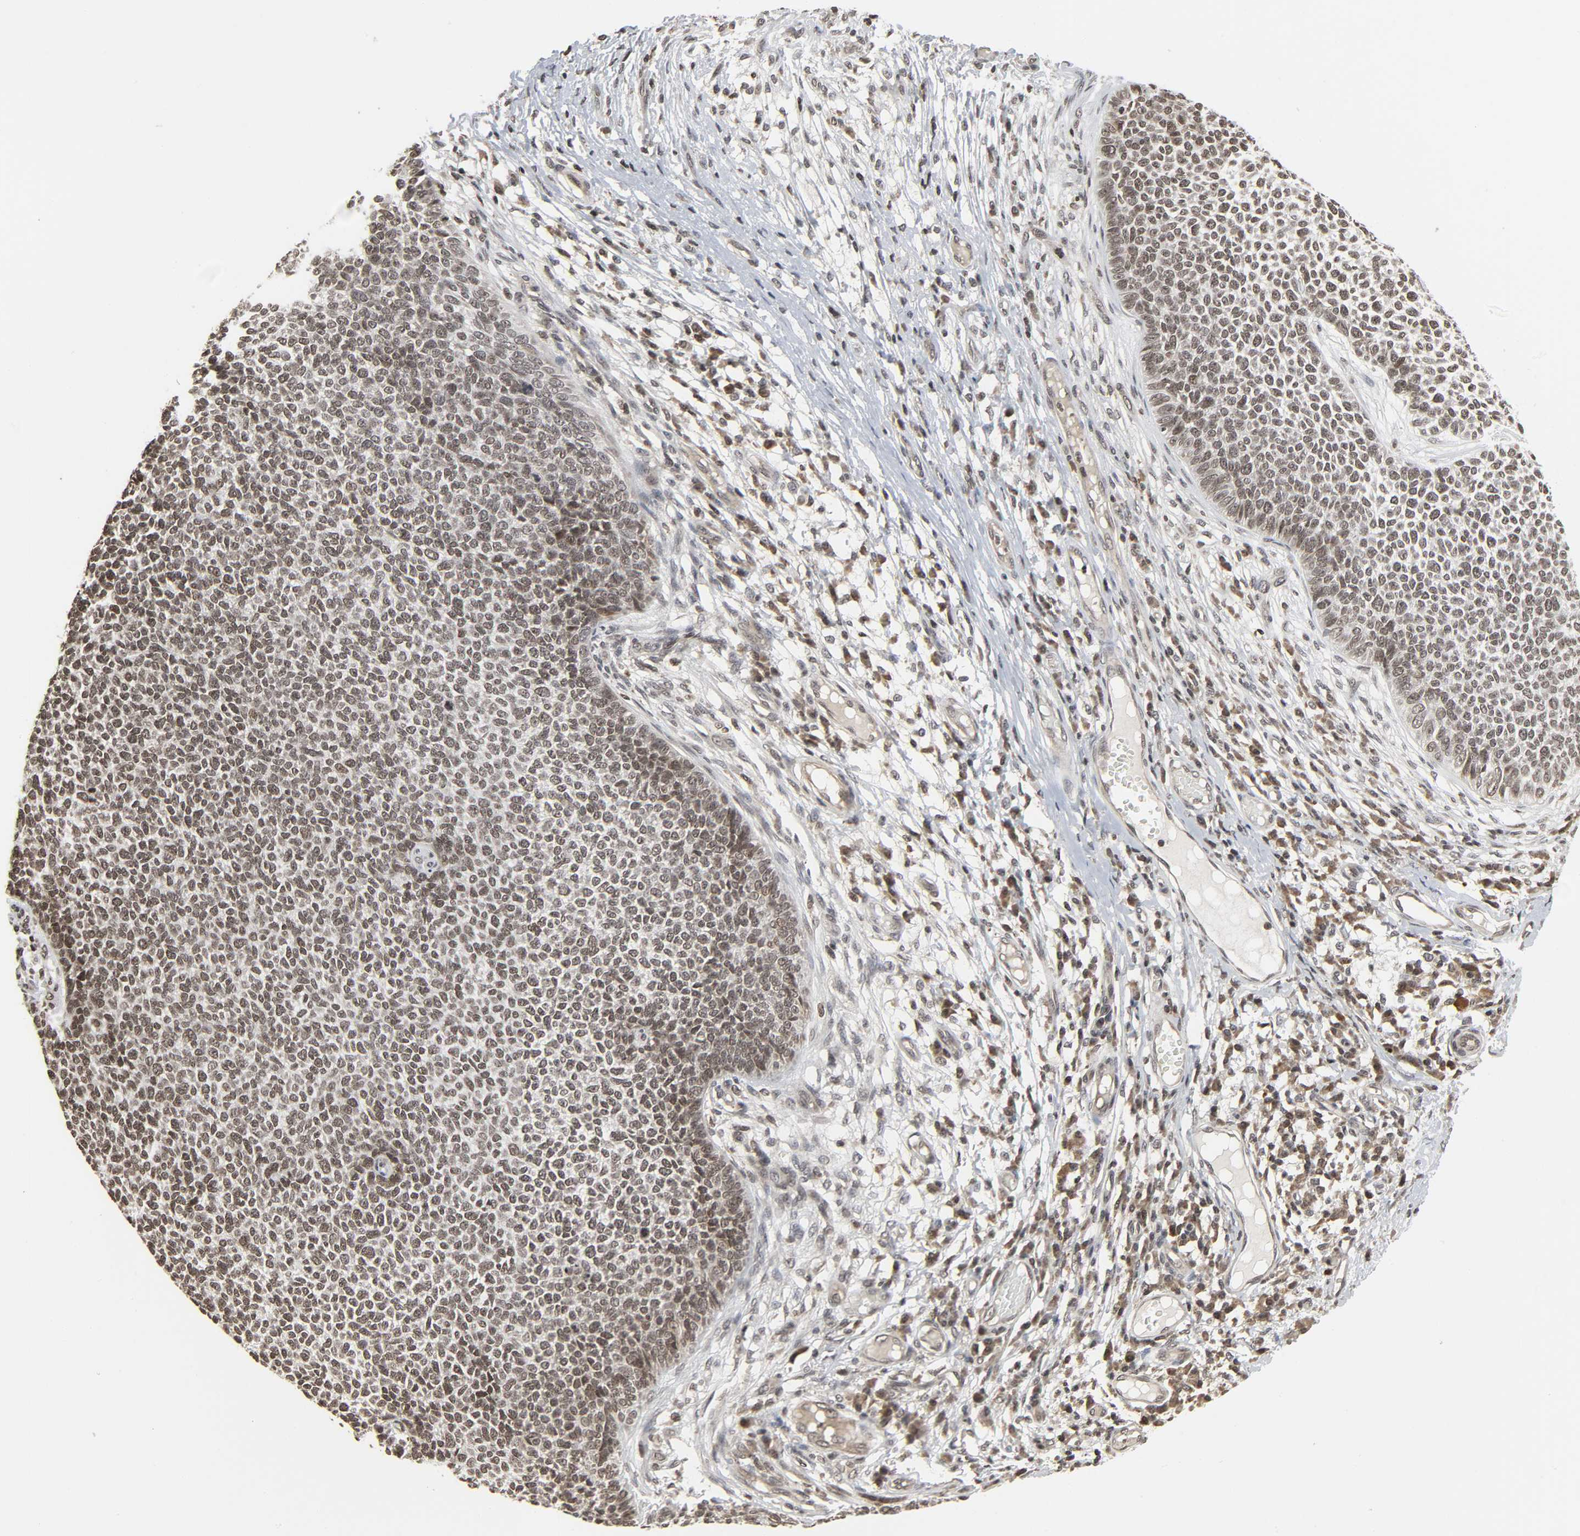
{"staining": {"intensity": "moderate", "quantity": ">75%", "location": "nuclear"}, "tissue": "skin cancer", "cell_type": "Tumor cells", "image_type": "cancer", "snomed": [{"axis": "morphology", "description": "Basal cell carcinoma"}, {"axis": "topography", "description": "Skin"}], "caption": "A medium amount of moderate nuclear positivity is appreciated in approximately >75% of tumor cells in skin basal cell carcinoma tissue.", "gene": "XRCC1", "patient": {"sex": "female", "age": 84}}